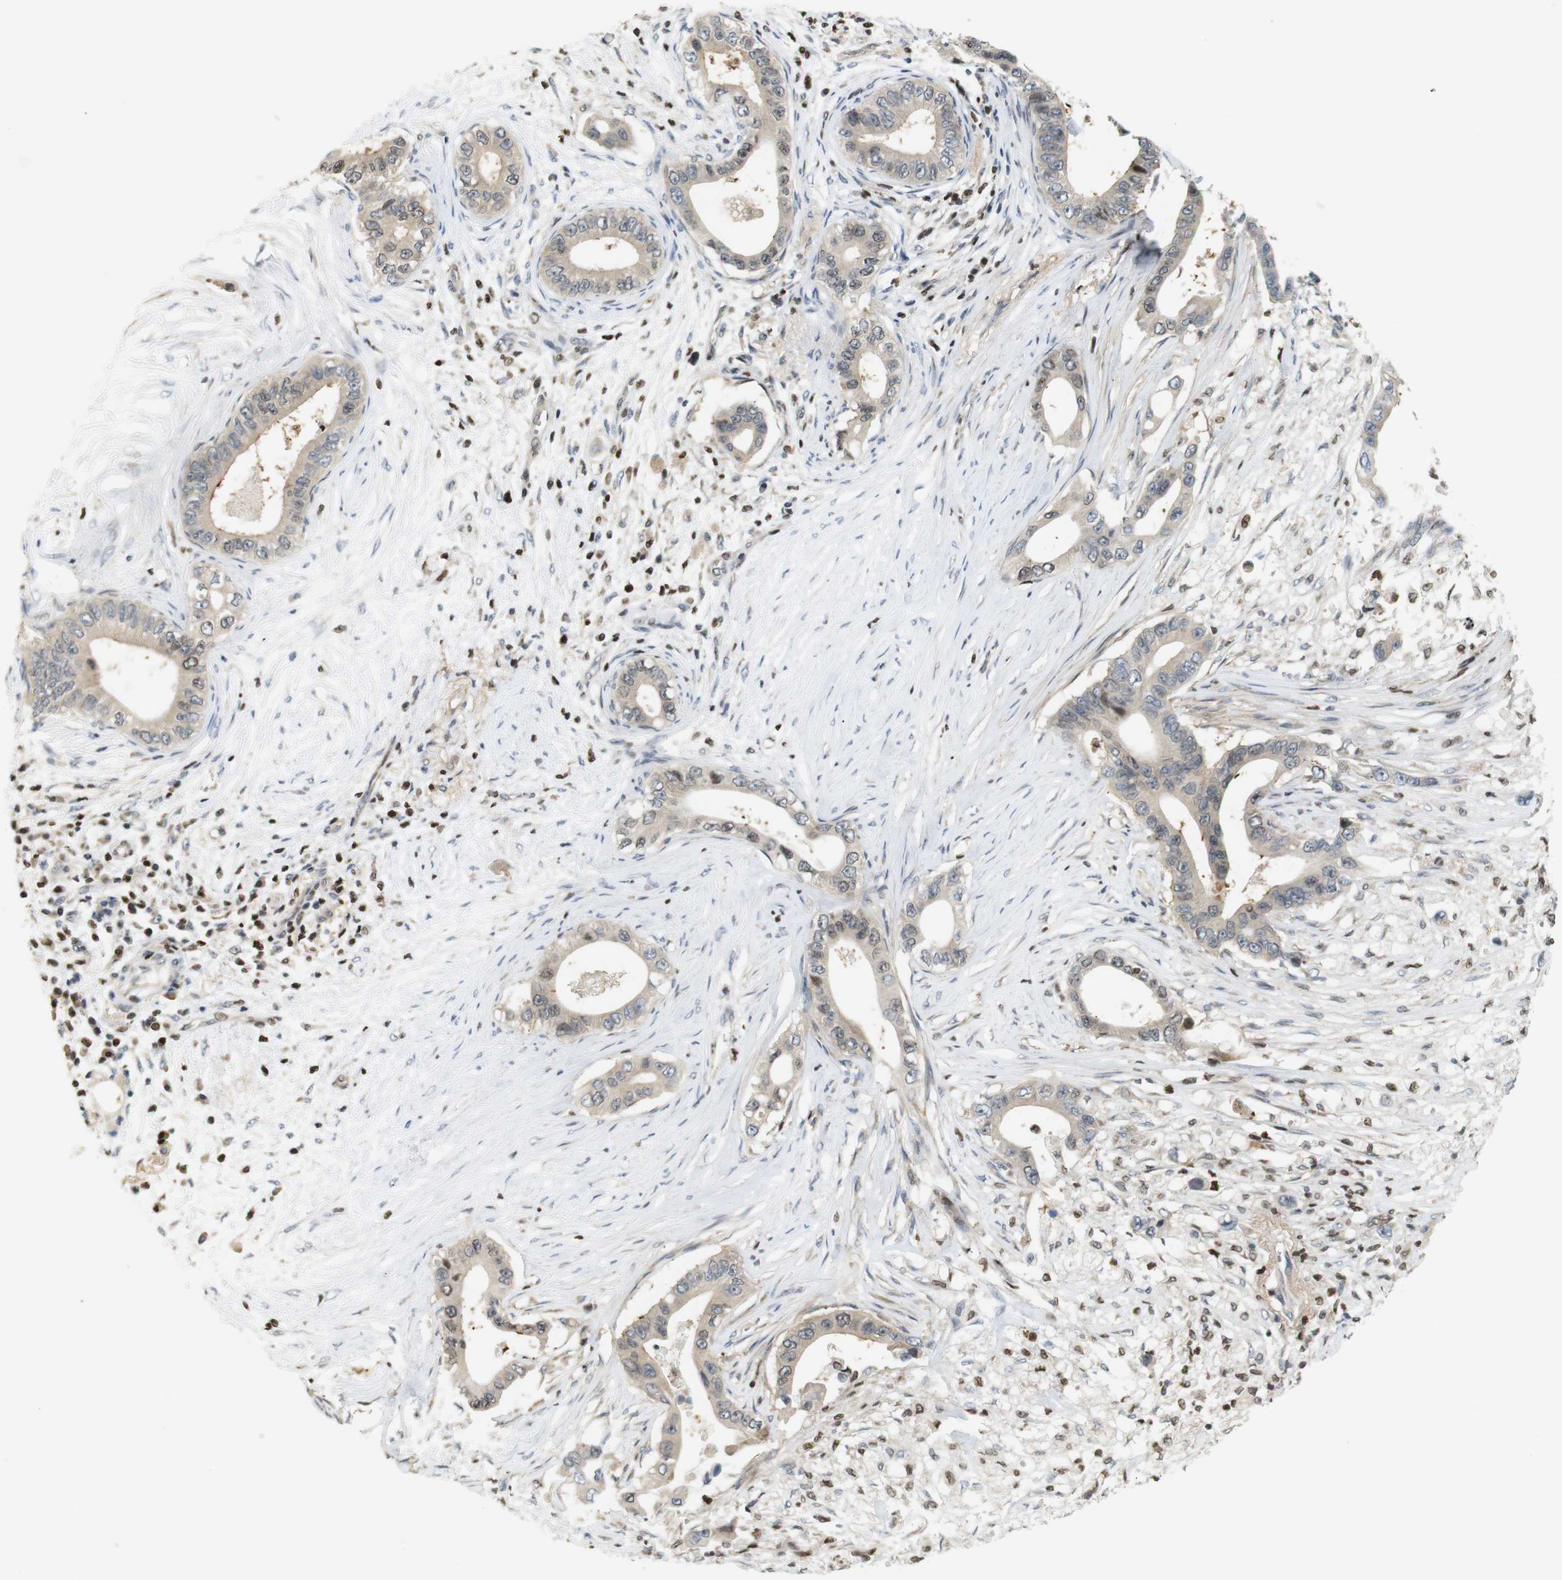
{"staining": {"intensity": "moderate", "quantity": "25%-75%", "location": "cytoplasmic/membranous,nuclear"}, "tissue": "pancreatic cancer", "cell_type": "Tumor cells", "image_type": "cancer", "snomed": [{"axis": "morphology", "description": "Adenocarcinoma, NOS"}, {"axis": "topography", "description": "Pancreas"}], "caption": "There is medium levels of moderate cytoplasmic/membranous and nuclear expression in tumor cells of pancreatic cancer, as demonstrated by immunohistochemical staining (brown color).", "gene": "MBD1", "patient": {"sex": "male", "age": 77}}